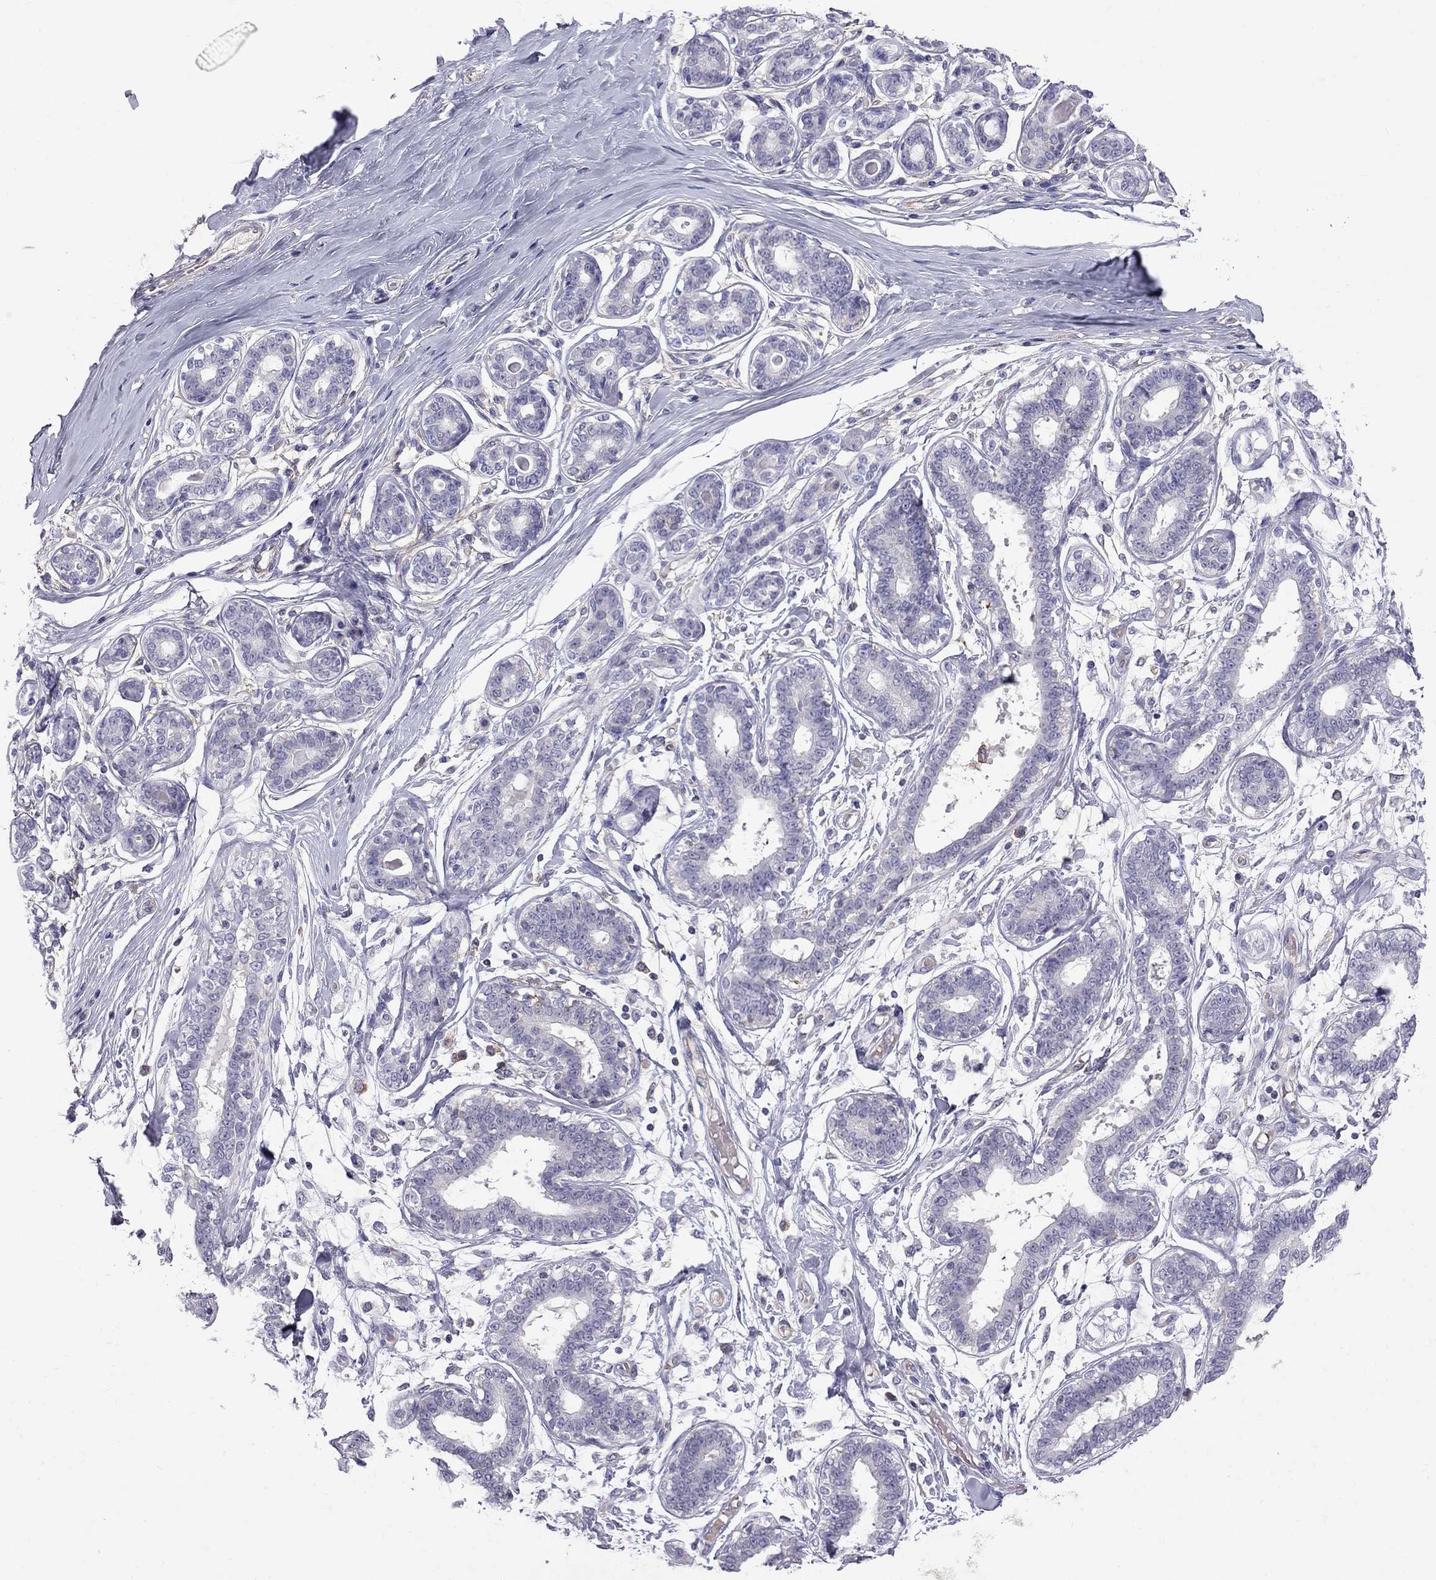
{"staining": {"intensity": "negative", "quantity": "none", "location": "none"}, "tissue": "breast", "cell_type": "Adipocytes", "image_type": "normal", "snomed": [{"axis": "morphology", "description": "Normal tissue, NOS"}, {"axis": "topography", "description": "Skin"}, {"axis": "topography", "description": "Breast"}], "caption": "This is a photomicrograph of immunohistochemistry (IHC) staining of benign breast, which shows no staining in adipocytes.", "gene": "EIF4E3", "patient": {"sex": "female", "age": 43}}